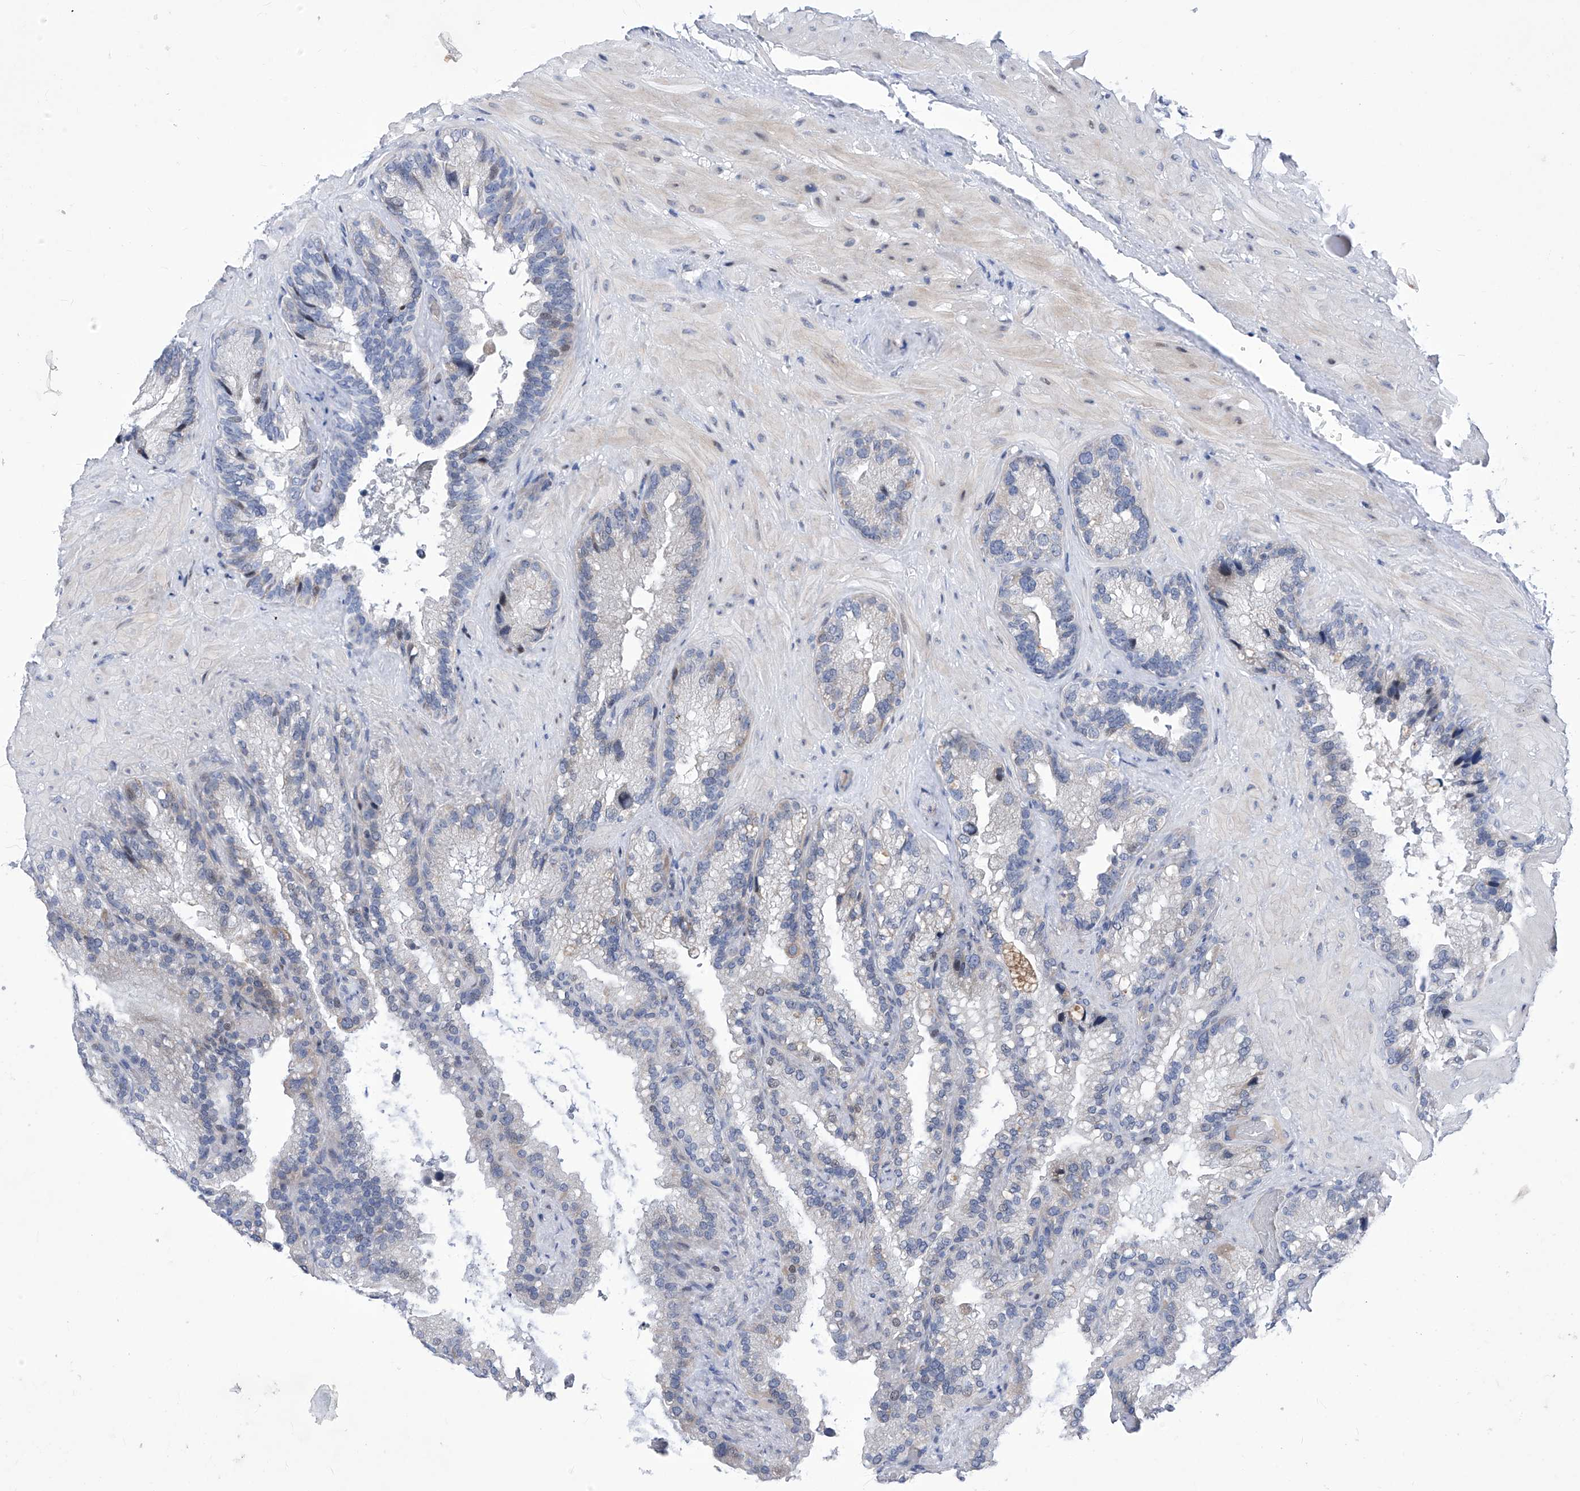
{"staining": {"intensity": "negative", "quantity": "none", "location": "none"}, "tissue": "seminal vesicle", "cell_type": "Glandular cells", "image_type": "normal", "snomed": [{"axis": "morphology", "description": "Normal tissue, NOS"}, {"axis": "topography", "description": "Prostate"}, {"axis": "topography", "description": "Seminal veicle"}], "caption": "A high-resolution image shows IHC staining of unremarkable seminal vesicle, which displays no significant staining in glandular cells.", "gene": "NUFIP1", "patient": {"sex": "male", "age": 68}}